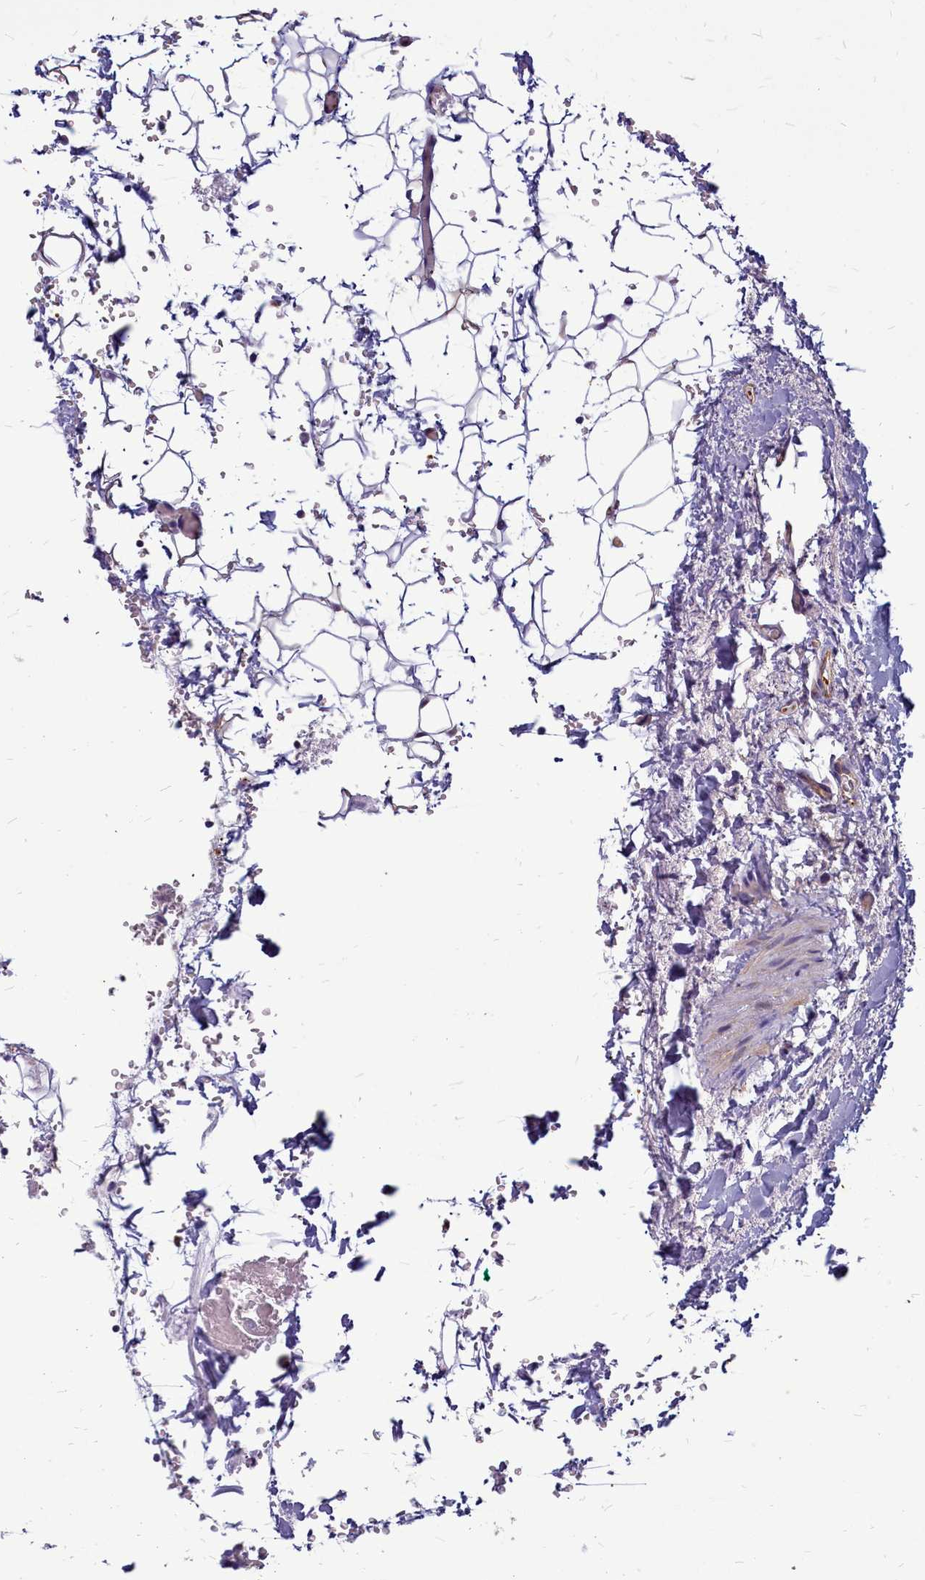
{"staining": {"intensity": "negative", "quantity": "none", "location": "none"}, "tissue": "lymph node", "cell_type": "Germinal center cells", "image_type": "normal", "snomed": [{"axis": "morphology", "description": "Normal tissue, NOS"}, {"axis": "topography", "description": "Lymph node"}], "caption": "This is an IHC micrograph of unremarkable lymph node. There is no positivity in germinal center cells.", "gene": "TTC5", "patient": {"sex": "female", "age": 31}}